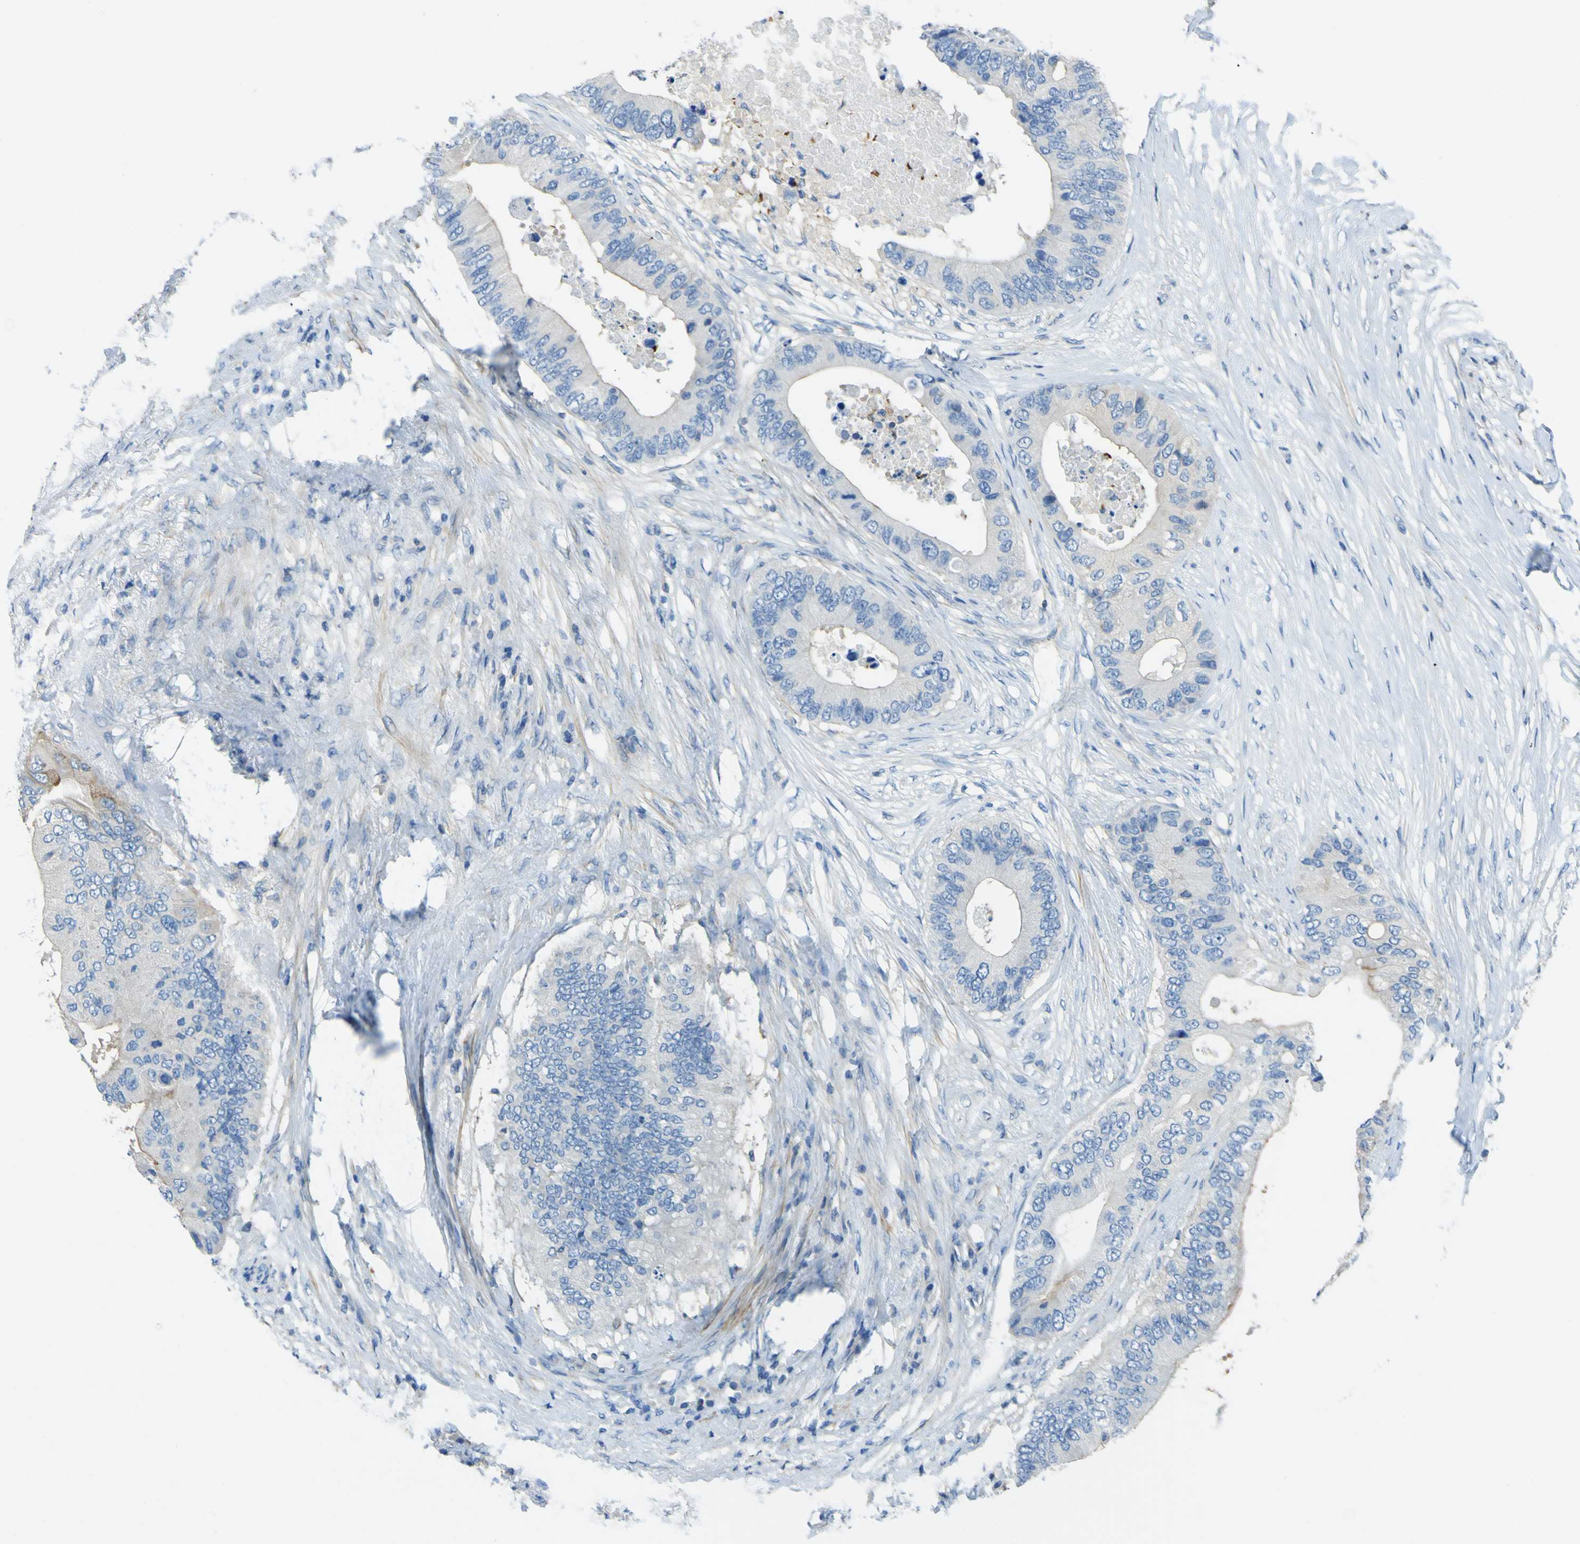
{"staining": {"intensity": "weak", "quantity": "25%-75%", "location": "cytoplasmic/membranous"}, "tissue": "colorectal cancer", "cell_type": "Tumor cells", "image_type": "cancer", "snomed": [{"axis": "morphology", "description": "Adenocarcinoma, NOS"}, {"axis": "topography", "description": "Colon"}], "caption": "This image demonstrates adenocarcinoma (colorectal) stained with immunohistochemistry to label a protein in brown. The cytoplasmic/membranous of tumor cells show weak positivity for the protein. Nuclei are counter-stained blue.", "gene": "OGN", "patient": {"sex": "male", "age": 71}}